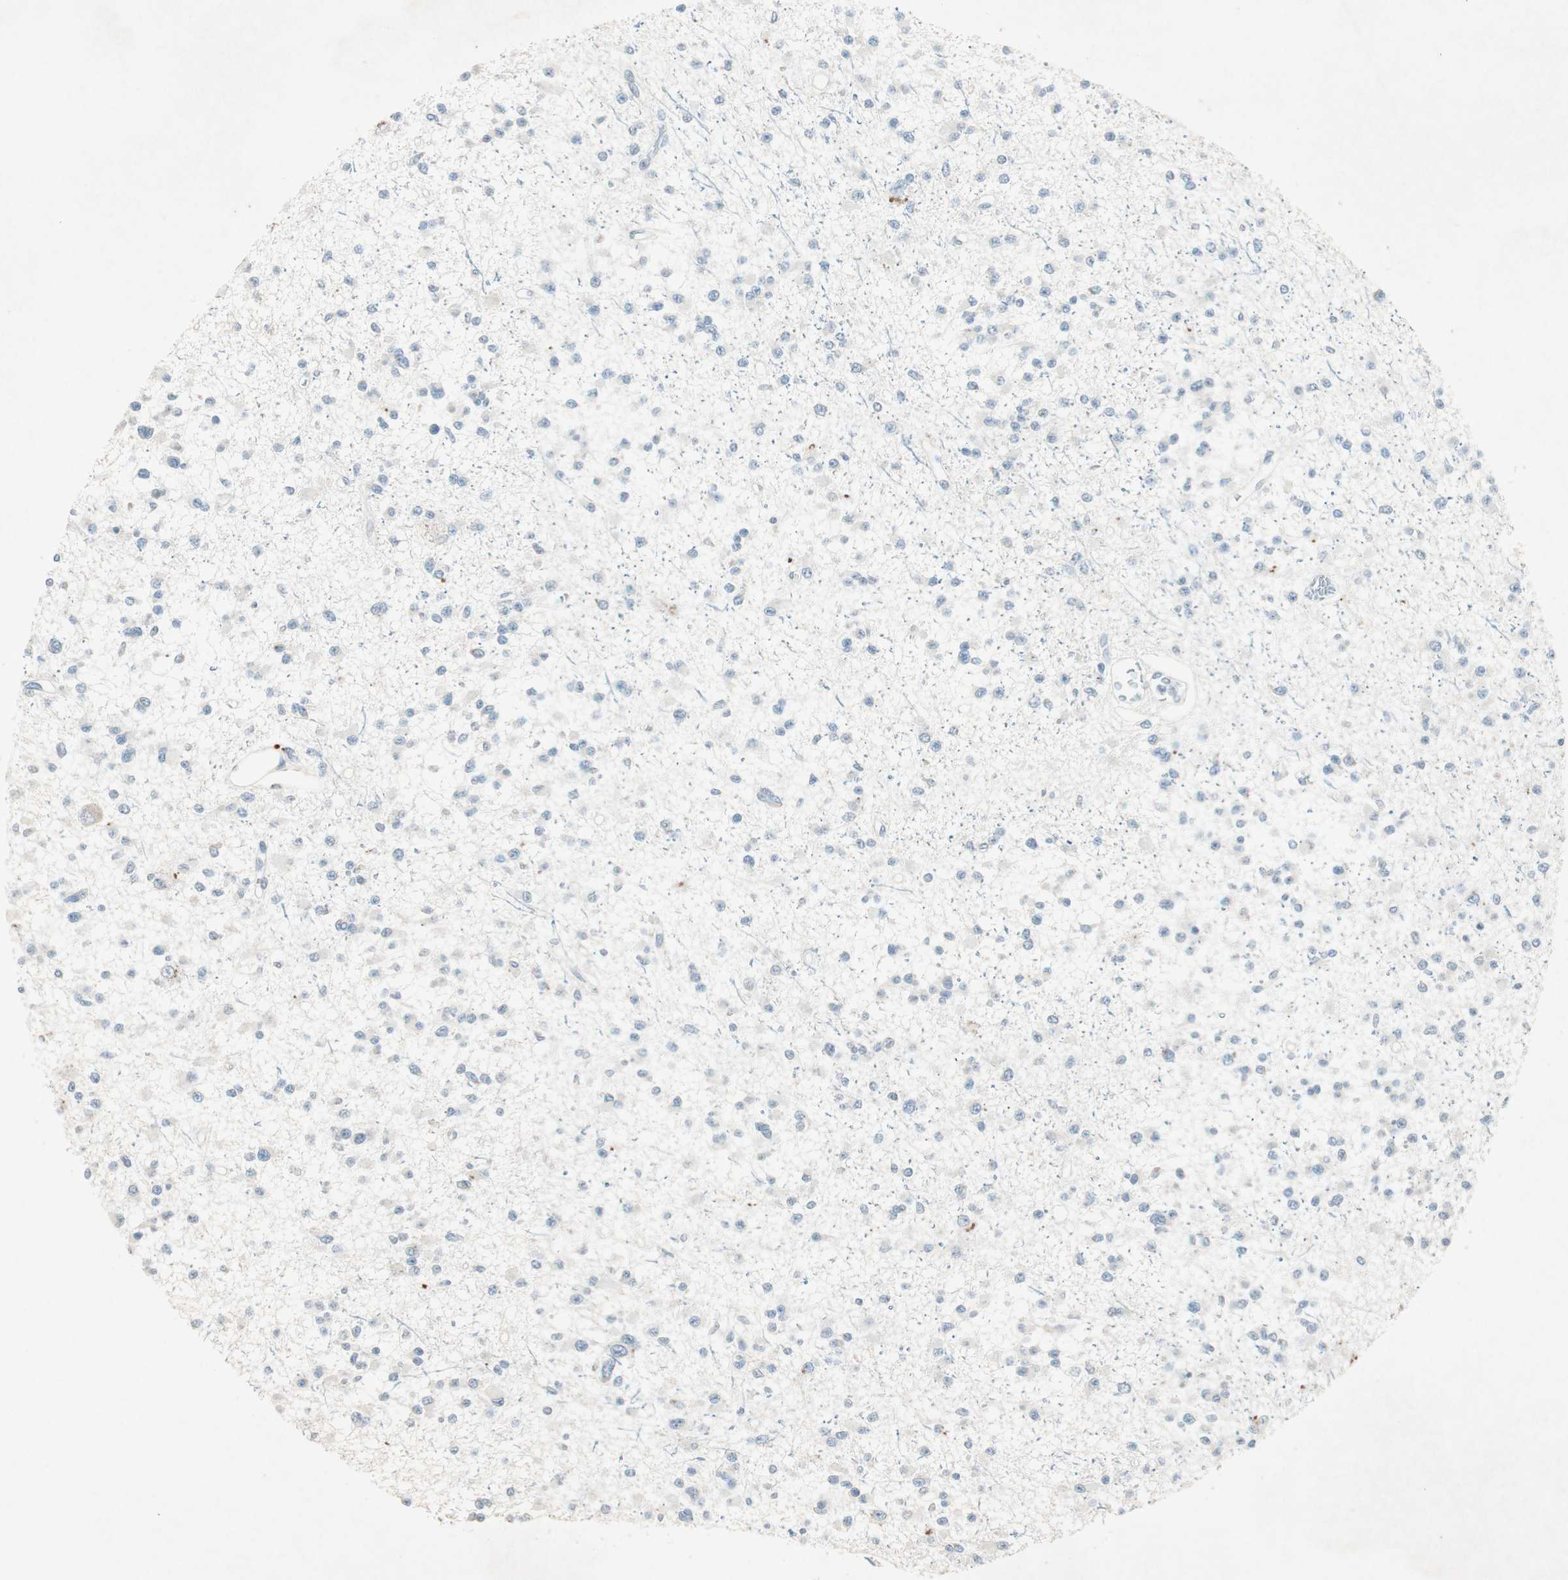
{"staining": {"intensity": "negative", "quantity": "none", "location": "none"}, "tissue": "glioma", "cell_type": "Tumor cells", "image_type": "cancer", "snomed": [{"axis": "morphology", "description": "Glioma, malignant, Low grade"}, {"axis": "topography", "description": "Brain"}], "caption": "Low-grade glioma (malignant) was stained to show a protein in brown. There is no significant expression in tumor cells.", "gene": "NKAIN1", "patient": {"sex": "female", "age": 22}}